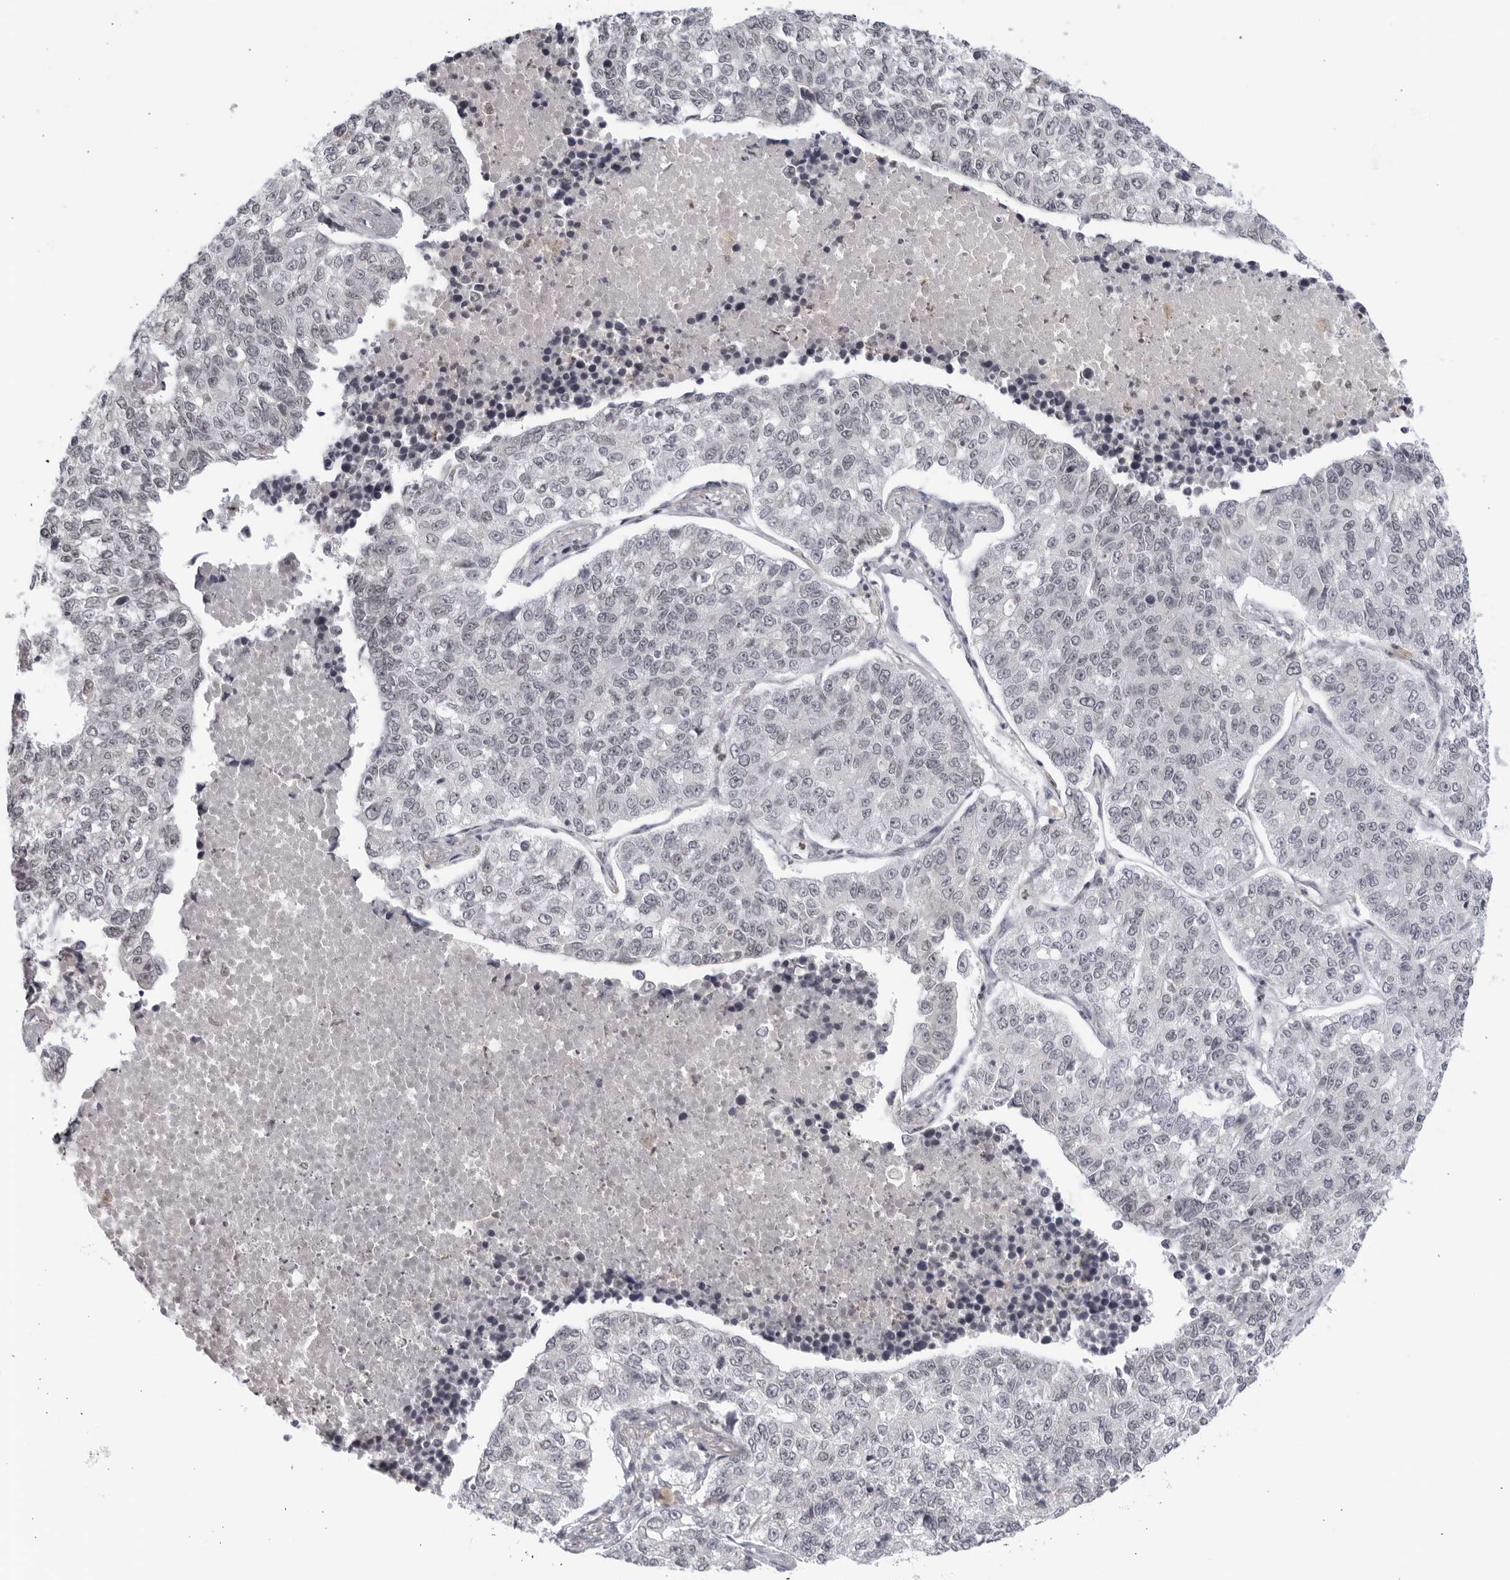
{"staining": {"intensity": "negative", "quantity": "none", "location": "none"}, "tissue": "lung cancer", "cell_type": "Tumor cells", "image_type": "cancer", "snomed": [{"axis": "morphology", "description": "Adenocarcinoma, NOS"}, {"axis": "topography", "description": "Lung"}], "caption": "Micrograph shows no significant protein positivity in tumor cells of lung cancer (adenocarcinoma).", "gene": "RAB11FIP3", "patient": {"sex": "male", "age": 49}}